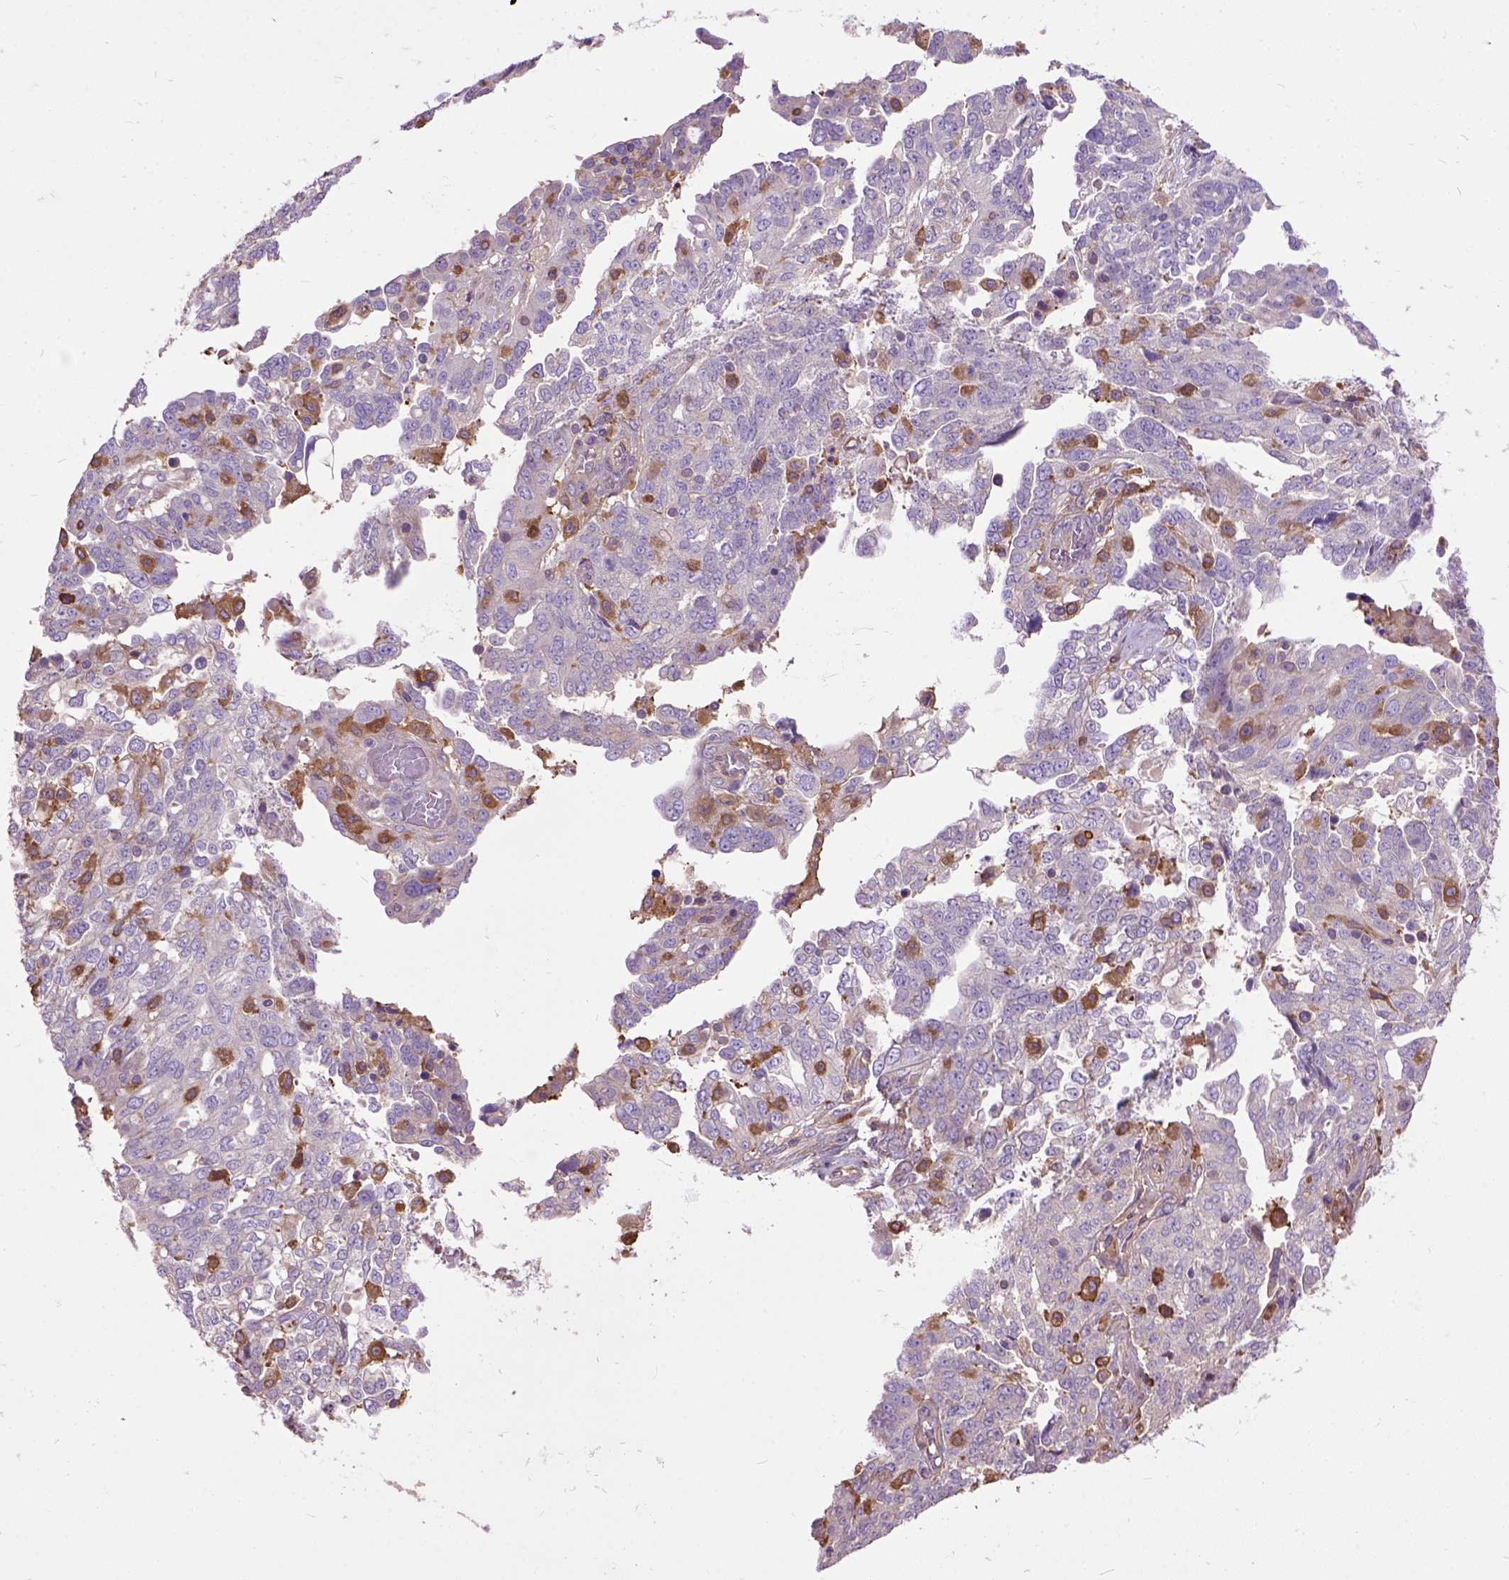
{"staining": {"intensity": "moderate", "quantity": "<25%", "location": "cytoplasmic/membranous"}, "tissue": "ovarian cancer", "cell_type": "Tumor cells", "image_type": "cancer", "snomed": [{"axis": "morphology", "description": "Cystadenocarcinoma, serous, NOS"}, {"axis": "topography", "description": "Ovary"}], "caption": "A brown stain labels moderate cytoplasmic/membranous expression of a protein in human serous cystadenocarcinoma (ovarian) tumor cells. (Brightfield microscopy of DAB IHC at high magnification).", "gene": "SEMA4F", "patient": {"sex": "female", "age": 67}}